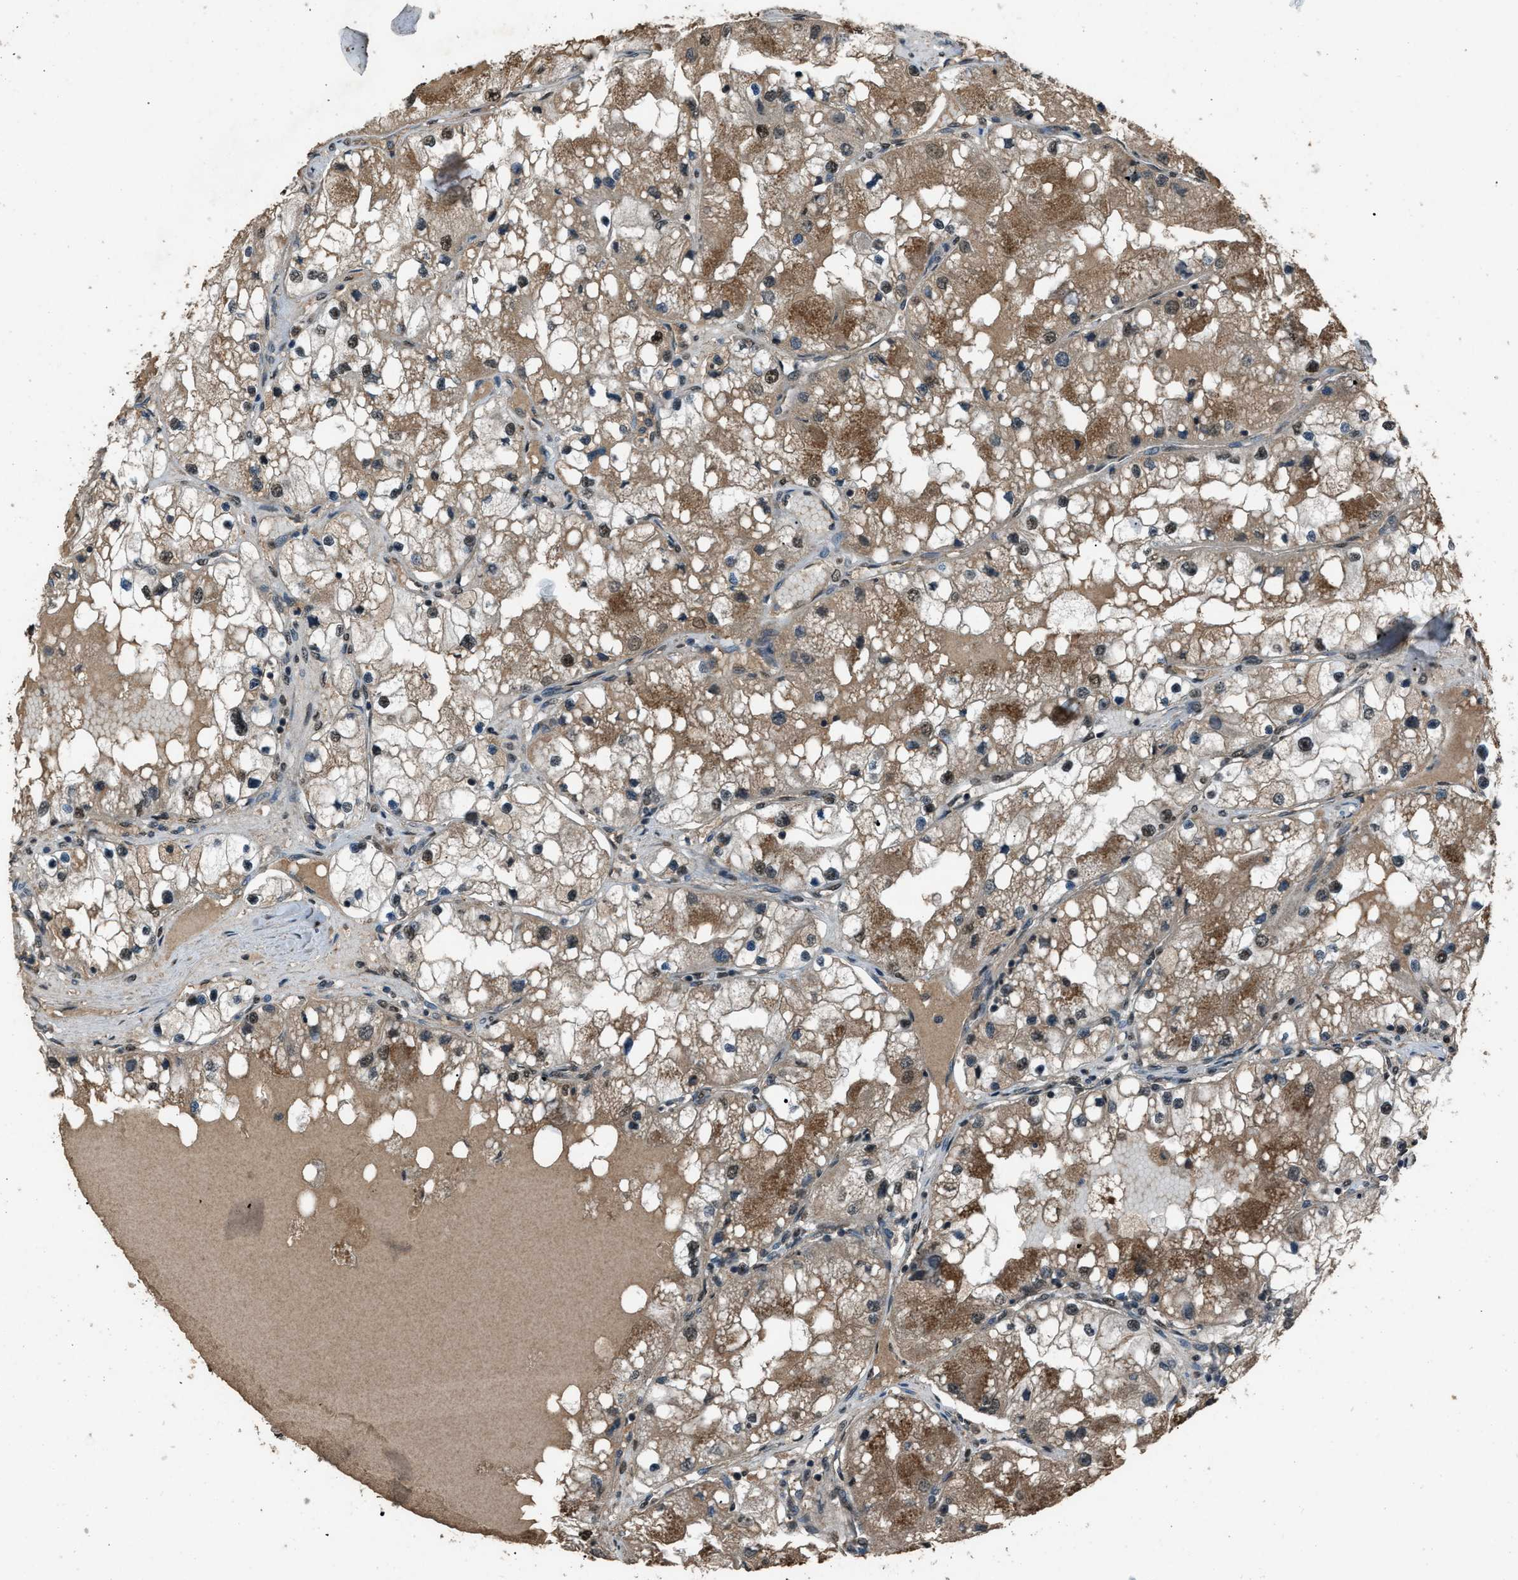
{"staining": {"intensity": "moderate", "quantity": ">75%", "location": "cytoplasmic/membranous,nuclear"}, "tissue": "renal cancer", "cell_type": "Tumor cells", "image_type": "cancer", "snomed": [{"axis": "morphology", "description": "Adenocarcinoma, NOS"}, {"axis": "topography", "description": "Kidney"}], "caption": "Adenocarcinoma (renal) tissue demonstrates moderate cytoplasmic/membranous and nuclear expression in about >75% of tumor cells (DAB IHC with brightfield microscopy, high magnification).", "gene": "SERTAD2", "patient": {"sex": "male", "age": 68}}